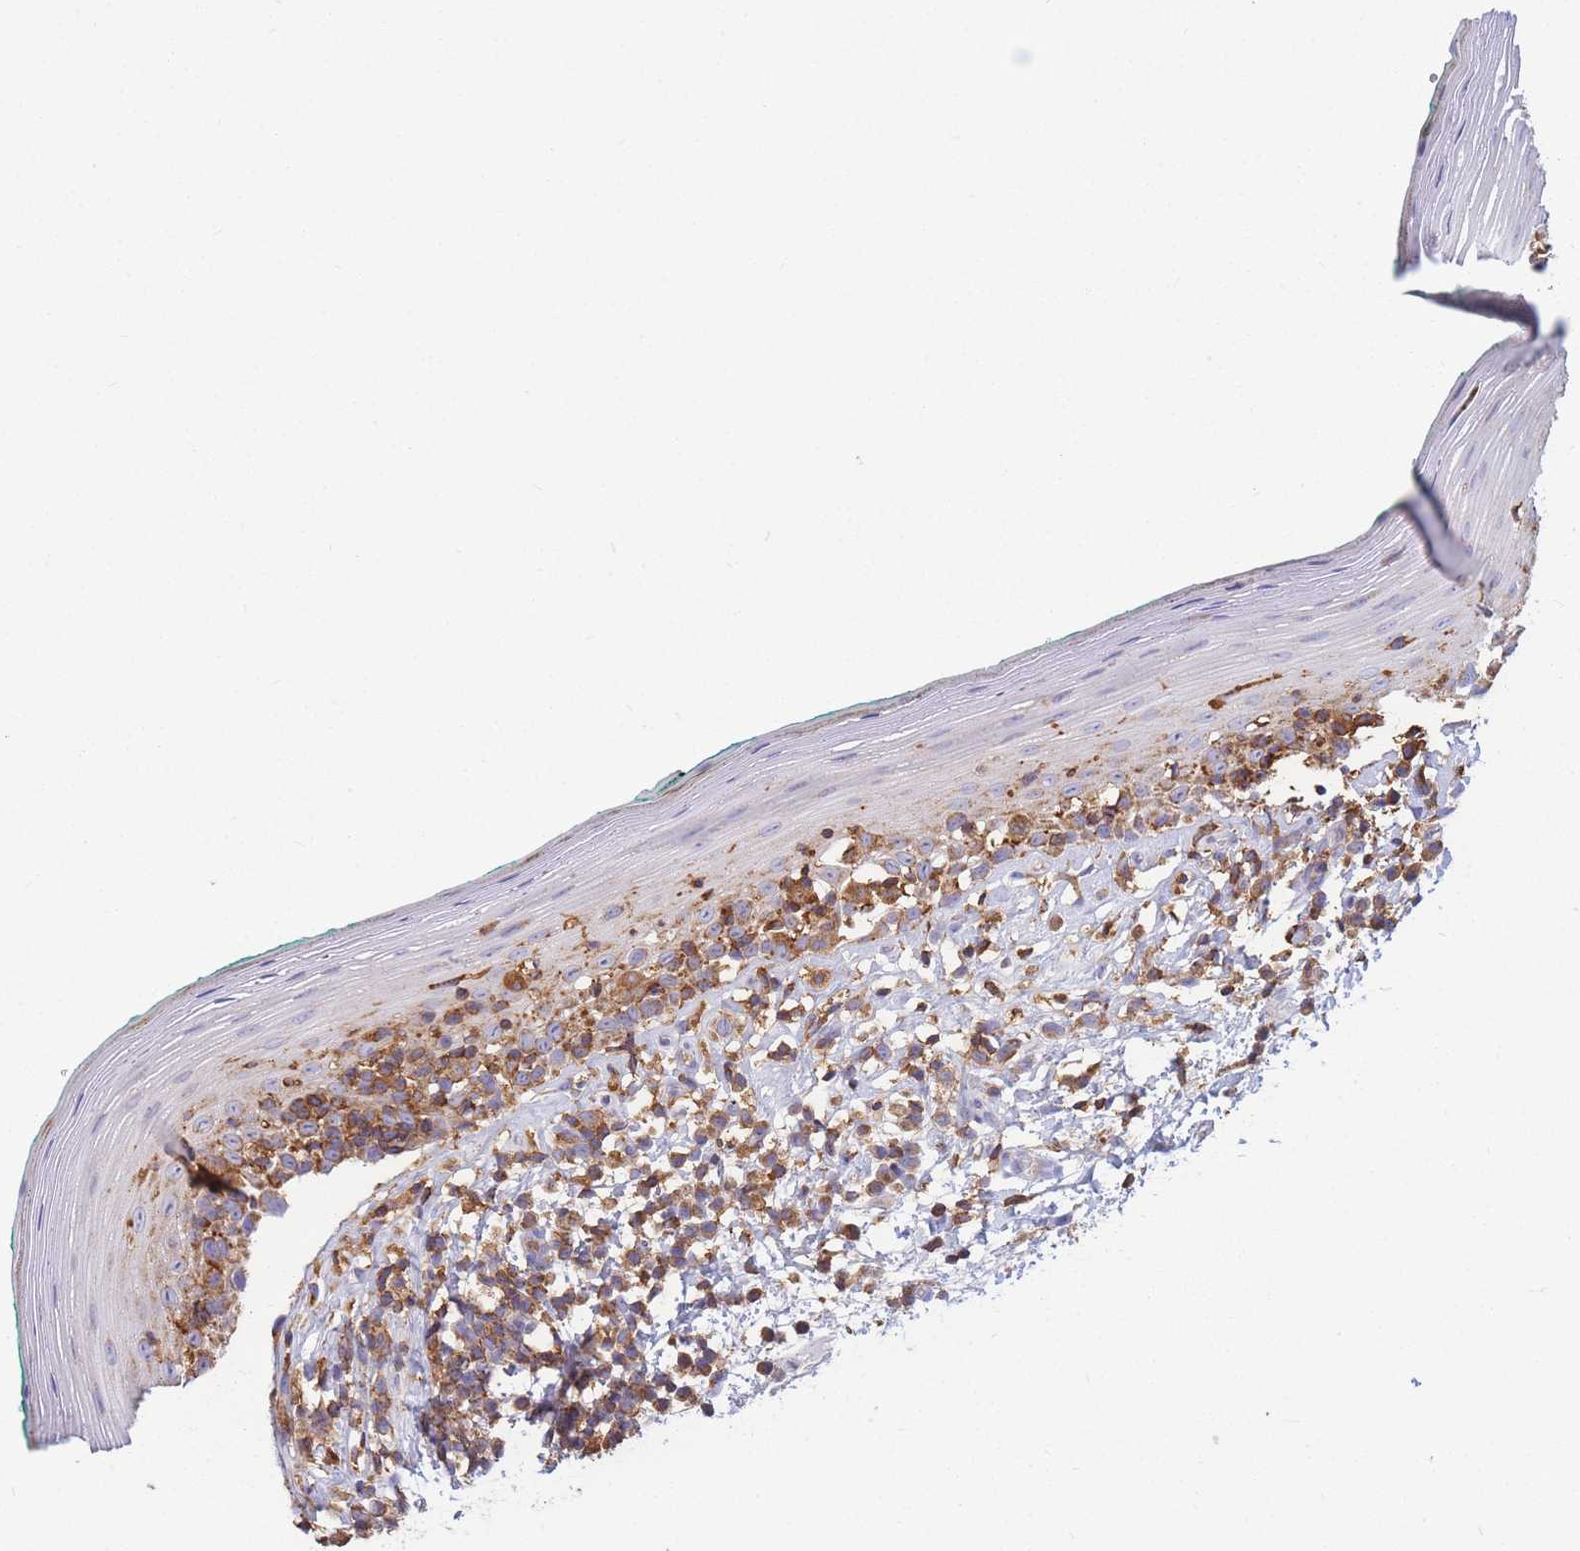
{"staining": {"intensity": "moderate", "quantity": "25%-75%", "location": "cytoplasmic/membranous"}, "tissue": "oral mucosa", "cell_type": "Squamous epithelial cells", "image_type": "normal", "snomed": [{"axis": "morphology", "description": "Normal tissue, NOS"}, {"axis": "topography", "description": "Oral tissue"}], "caption": "About 25%-75% of squamous epithelial cells in normal oral mucosa exhibit moderate cytoplasmic/membranous protein staining as visualized by brown immunohistochemical staining.", "gene": "MRPL54", "patient": {"sex": "female", "age": 83}}